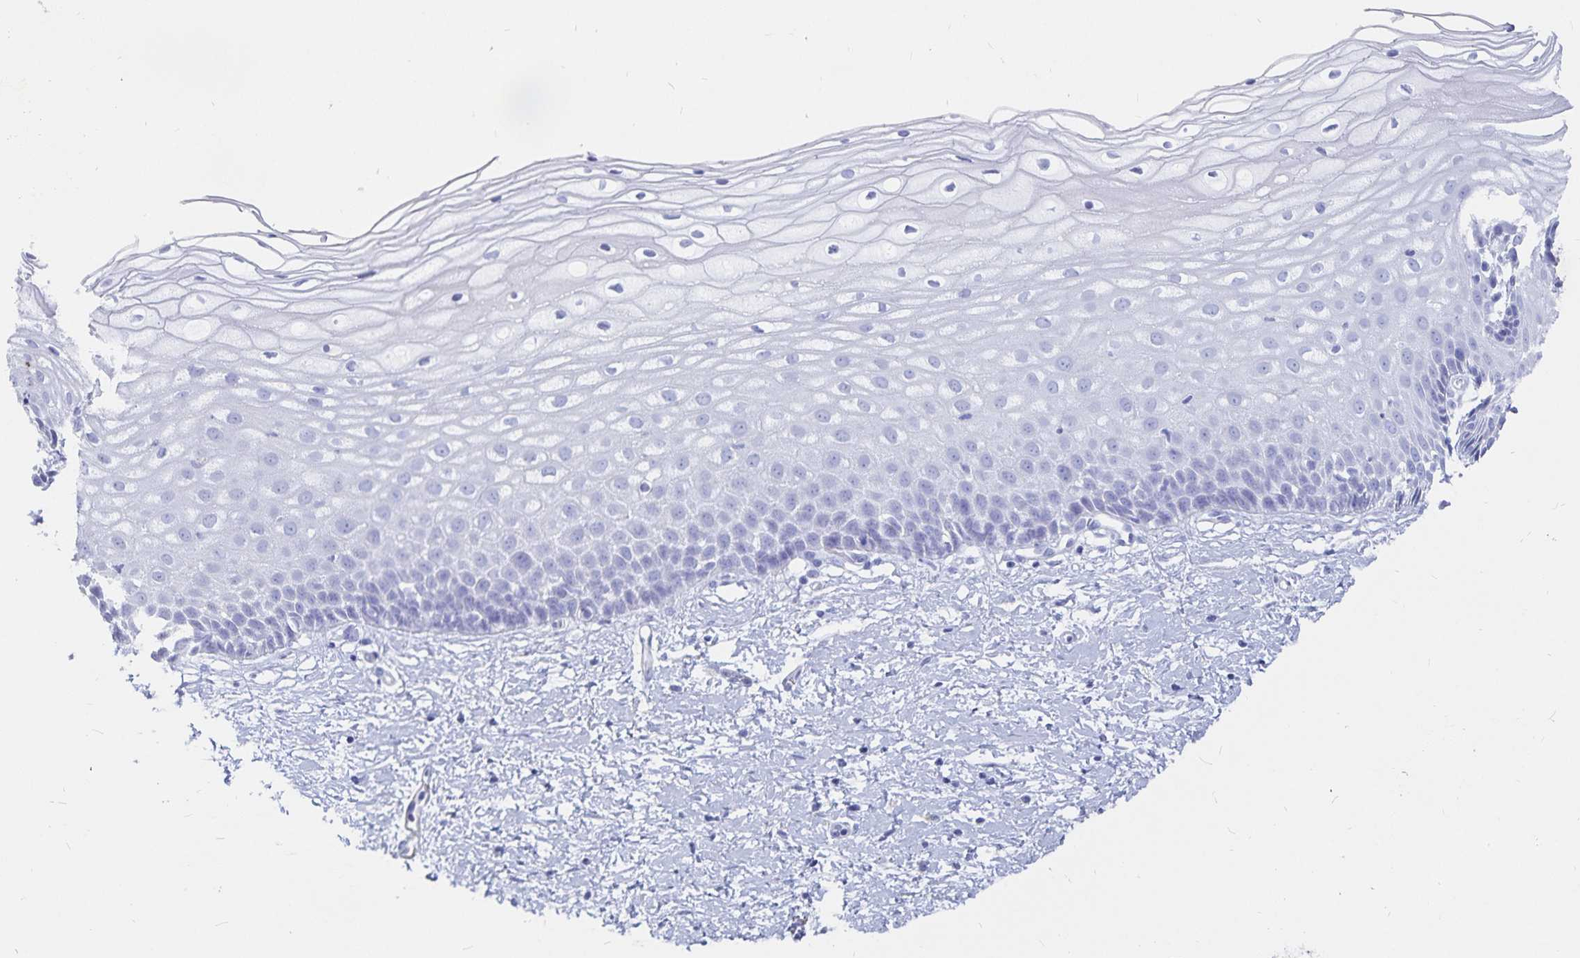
{"staining": {"intensity": "negative", "quantity": "none", "location": "none"}, "tissue": "cervix", "cell_type": "Glandular cells", "image_type": "normal", "snomed": [{"axis": "morphology", "description": "Normal tissue, NOS"}, {"axis": "topography", "description": "Cervix"}], "caption": "The photomicrograph shows no staining of glandular cells in unremarkable cervix.", "gene": "INSL5", "patient": {"sex": "female", "age": 36}}